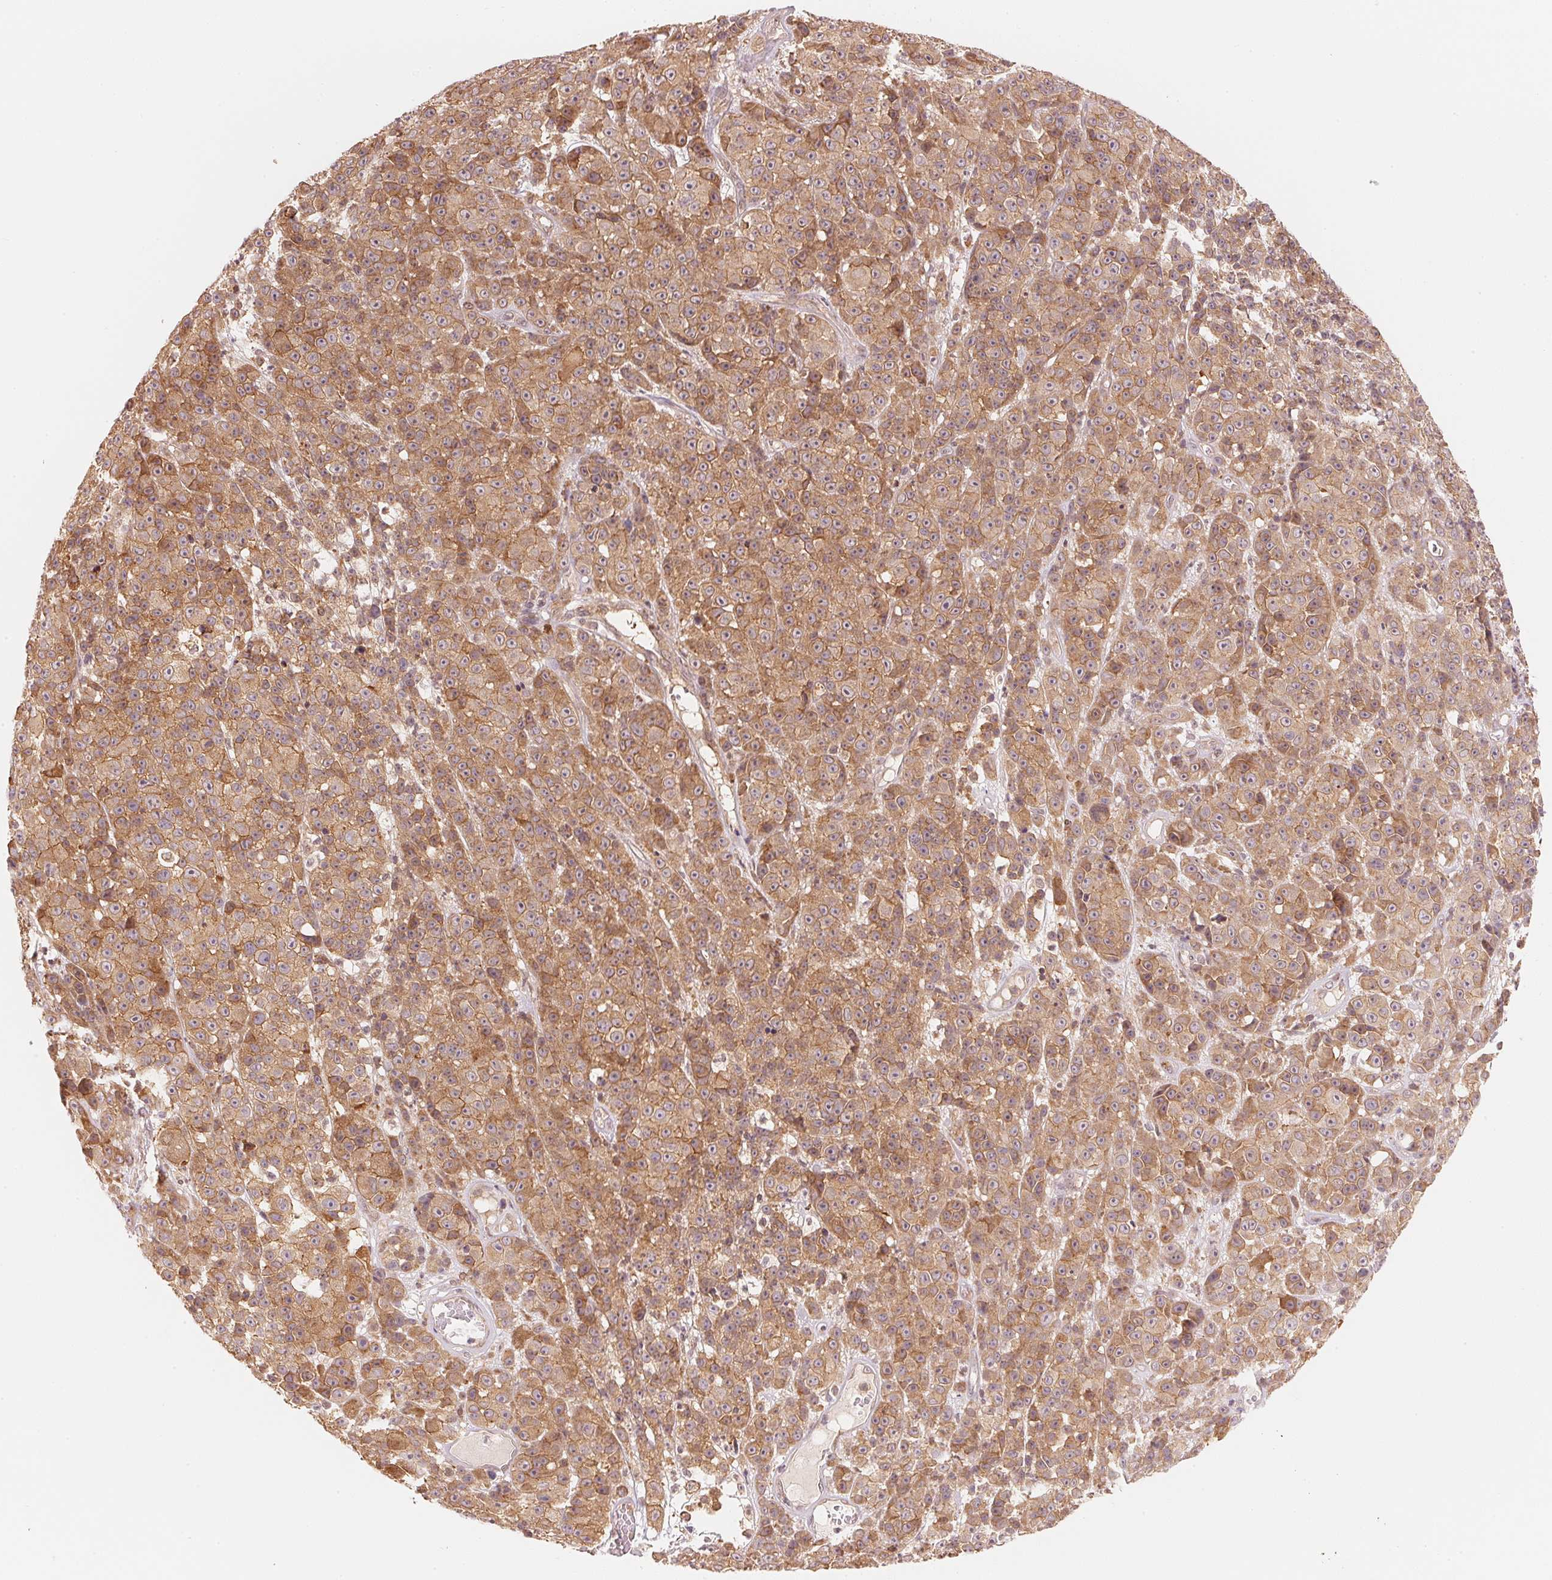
{"staining": {"intensity": "moderate", "quantity": ">75%", "location": "cytoplasmic/membranous"}, "tissue": "melanoma", "cell_type": "Tumor cells", "image_type": "cancer", "snomed": [{"axis": "morphology", "description": "Malignant melanoma, NOS"}, {"axis": "topography", "description": "Skin"}, {"axis": "topography", "description": "Skin of back"}], "caption": "Protein positivity by immunohistochemistry (IHC) shows moderate cytoplasmic/membranous expression in about >75% of tumor cells in melanoma.", "gene": "PRKN", "patient": {"sex": "male", "age": 91}}